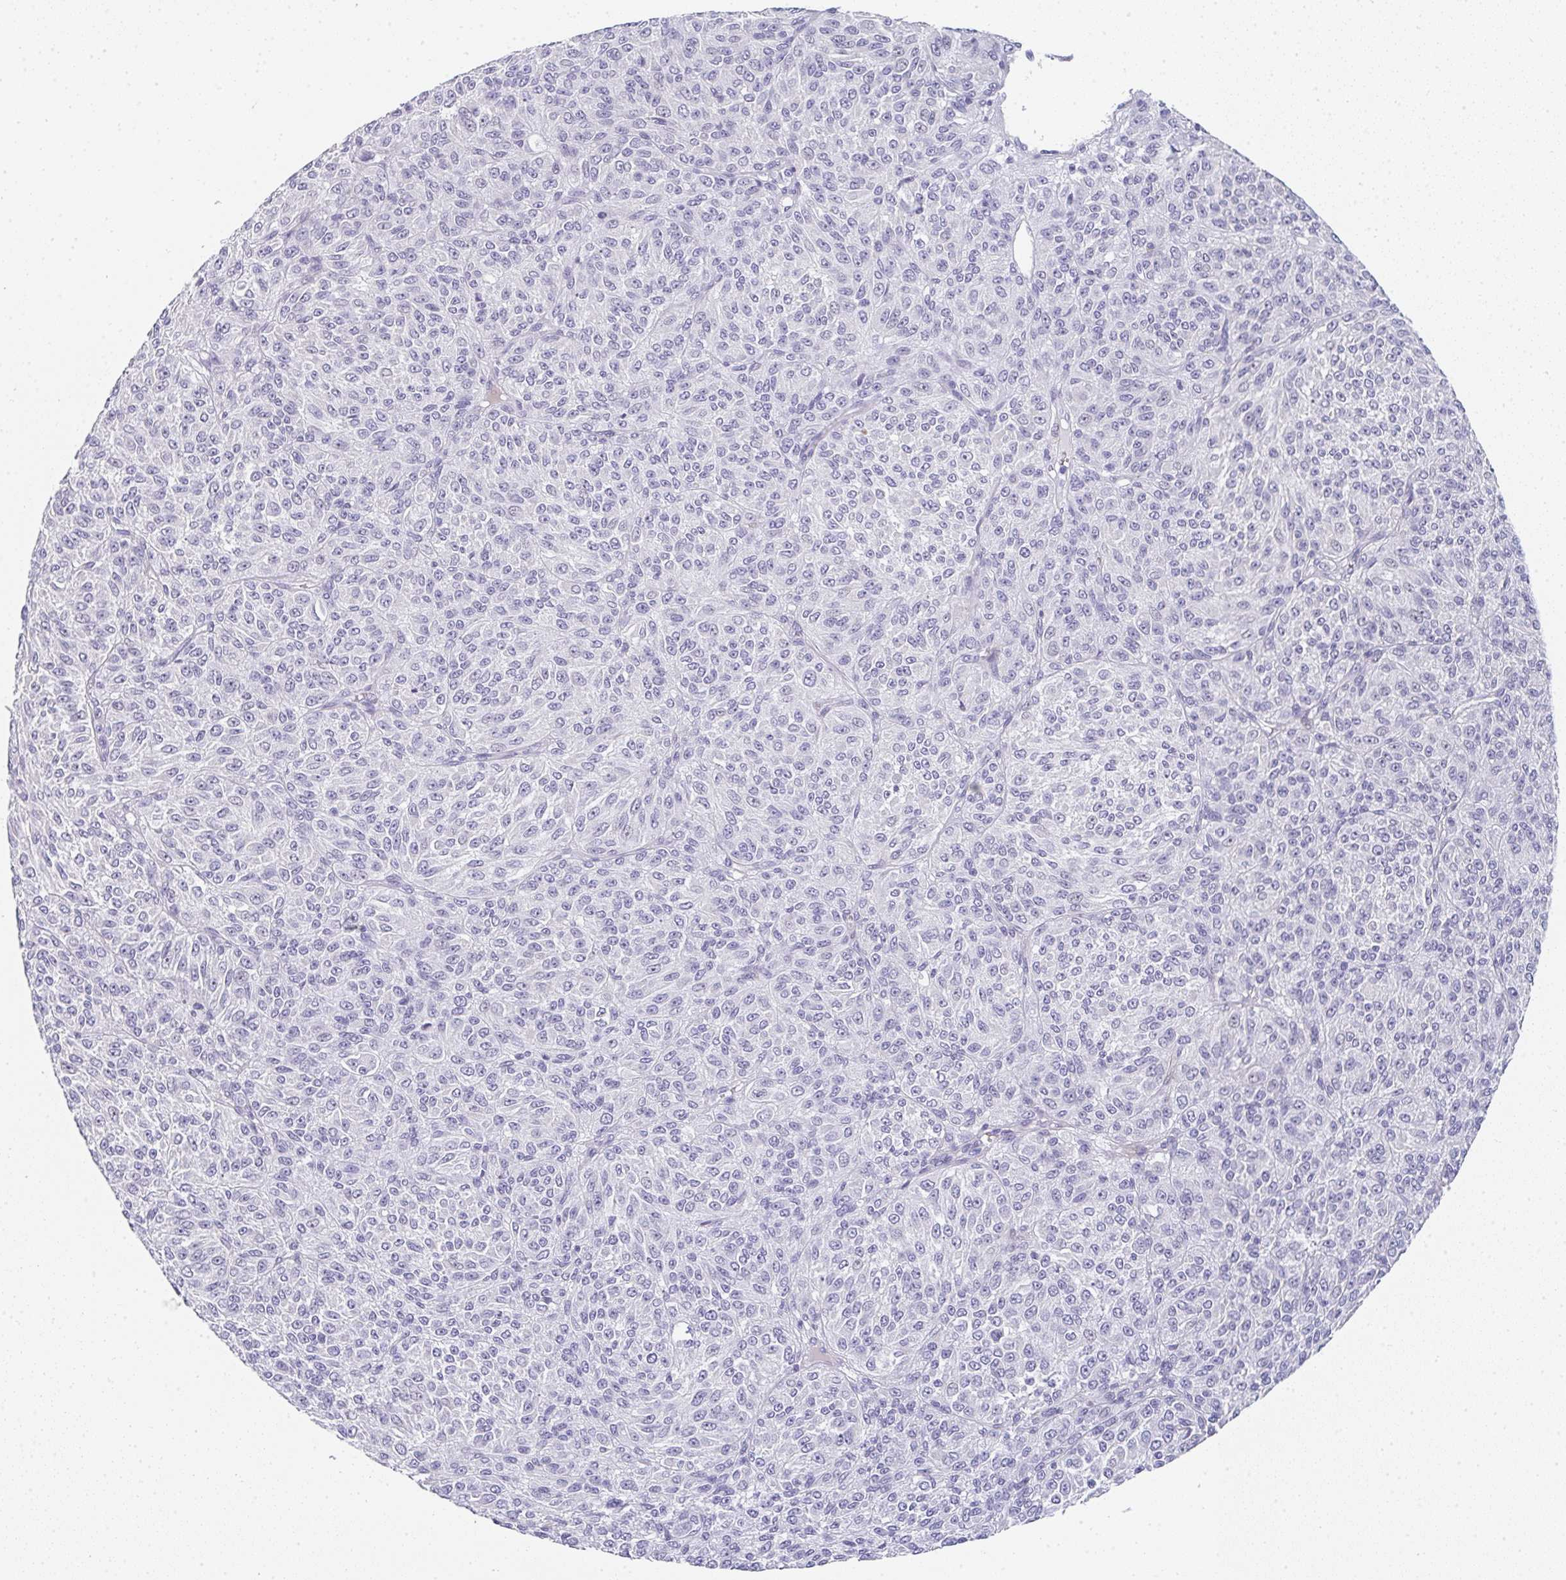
{"staining": {"intensity": "negative", "quantity": "none", "location": "none"}, "tissue": "melanoma", "cell_type": "Tumor cells", "image_type": "cancer", "snomed": [{"axis": "morphology", "description": "Malignant melanoma, Metastatic site"}, {"axis": "topography", "description": "Brain"}], "caption": "A micrograph of malignant melanoma (metastatic site) stained for a protein shows no brown staining in tumor cells. (DAB immunohistochemistry visualized using brightfield microscopy, high magnification).", "gene": "NEU2", "patient": {"sex": "female", "age": 56}}